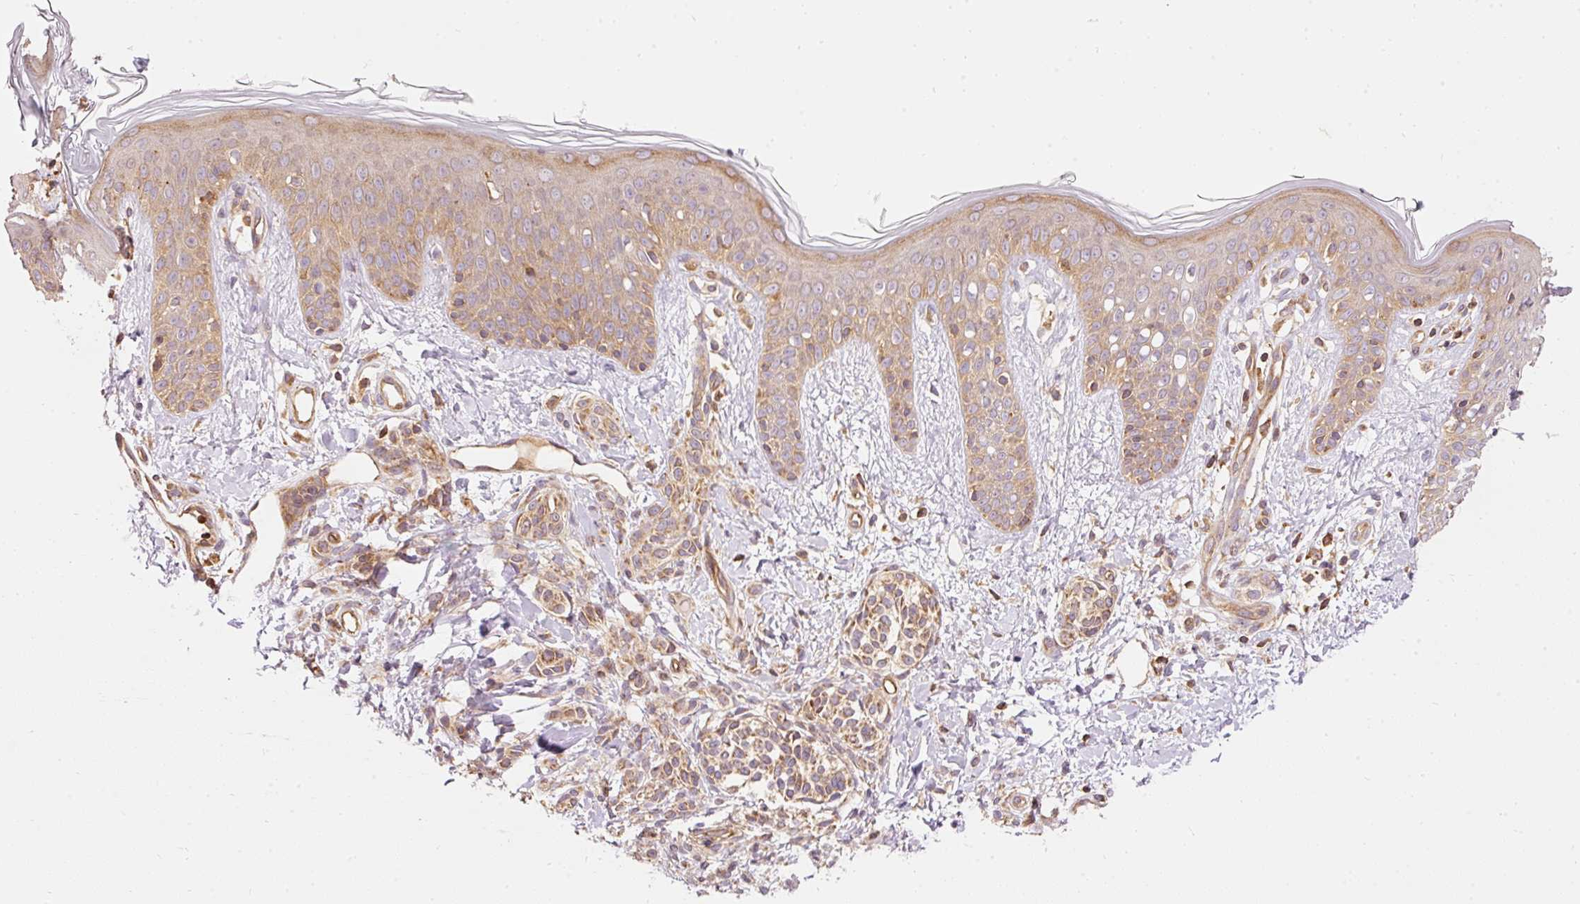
{"staining": {"intensity": "moderate", "quantity": ">75%", "location": "cytoplasmic/membranous"}, "tissue": "skin", "cell_type": "Fibroblasts", "image_type": "normal", "snomed": [{"axis": "morphology", "description": "Normal tissue, NOS"}, {"axis": "topography", "description": "Skin"}], "caption": "Brown immunohistochemical staining in normal skin exhibits moderate cytoplasmic/membranous staining in approximately >75% of fibroblasts.", "gene": "ADCY4", "patient": {"sex": "male", "age": 16}}